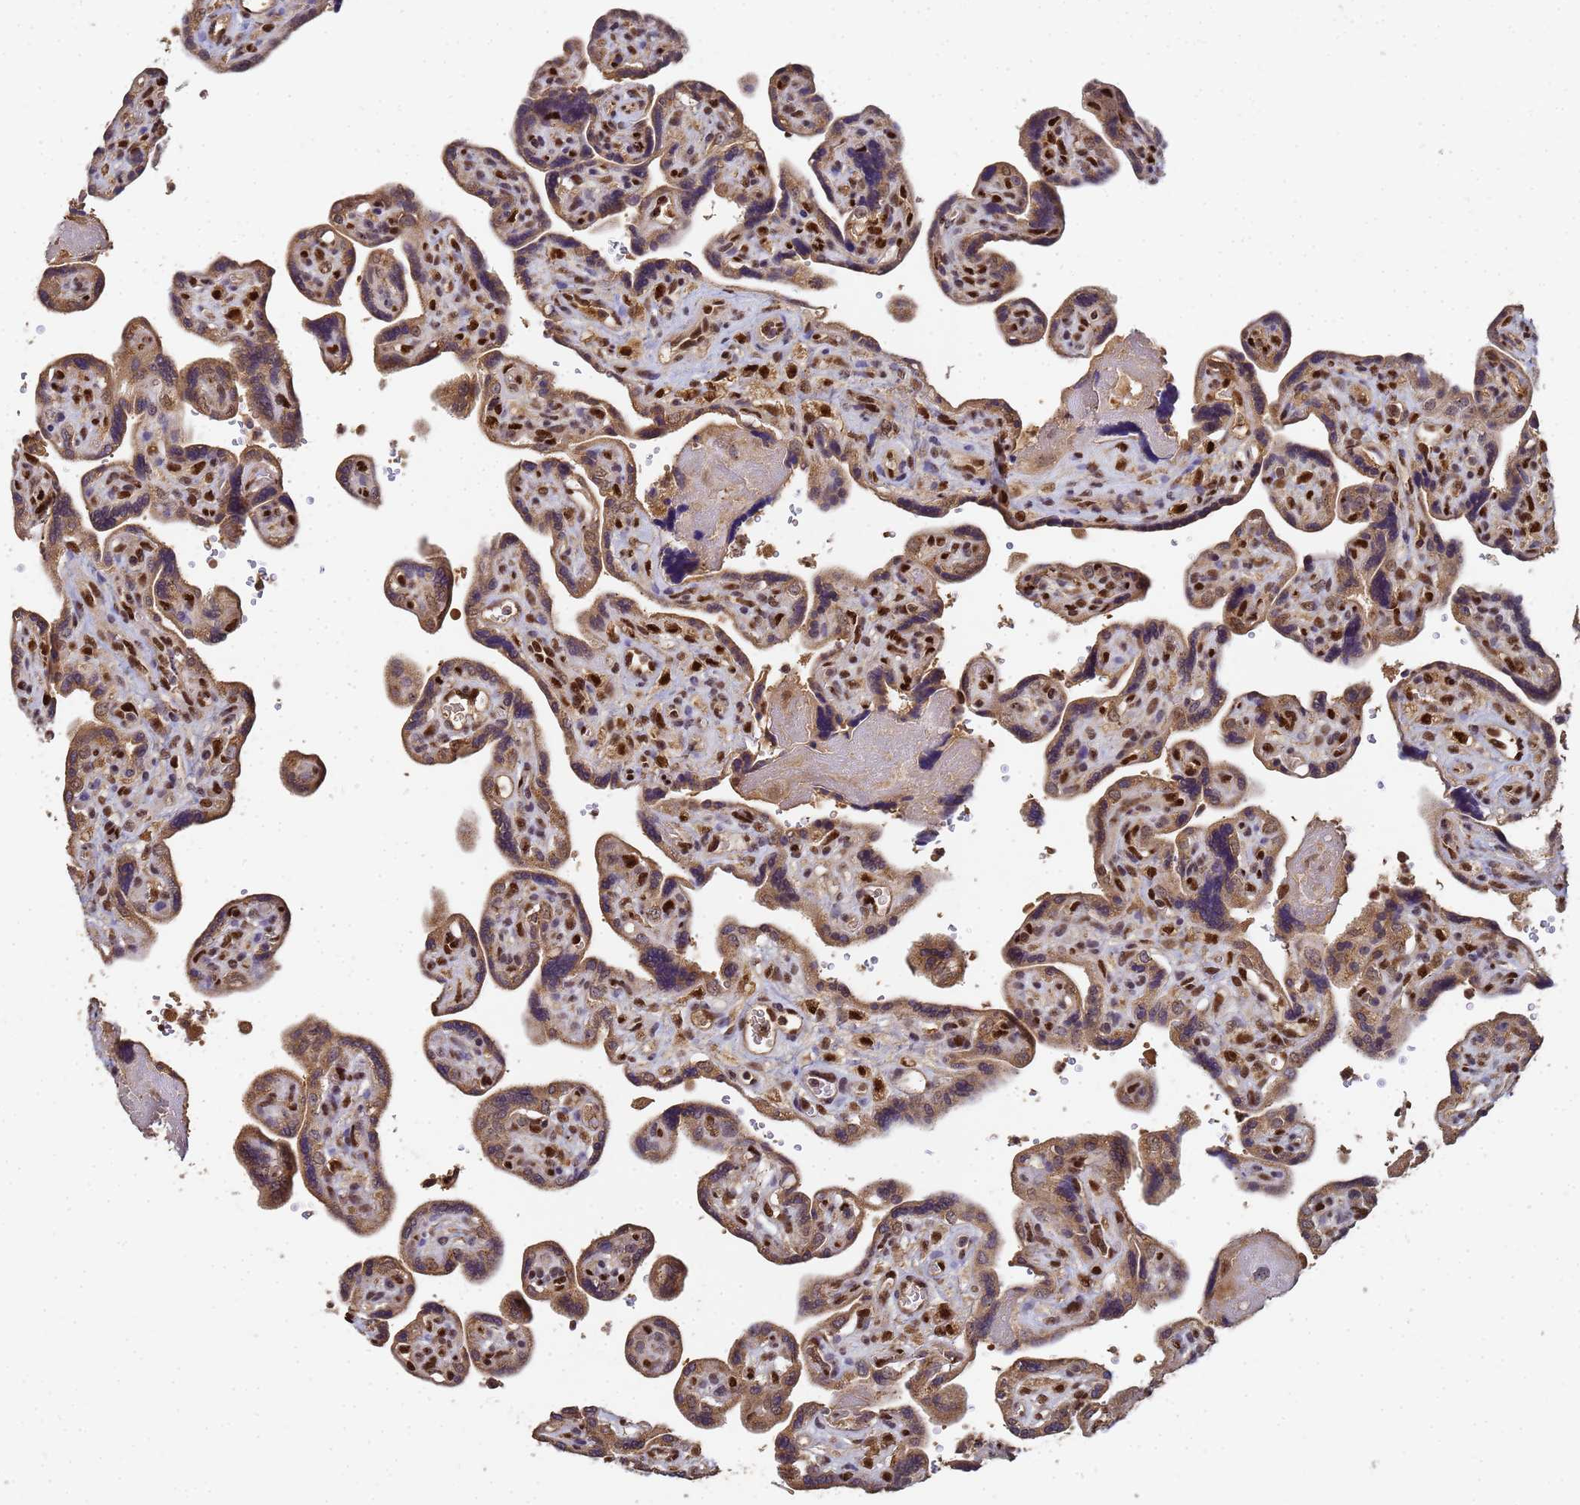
{"staining": {"intensity": "moderate", "quantity": ">75%", "location": "cytoplasmic/membranous"}, "tissue": "placenta", "cell_type": "Trophoblastic cells", "image_type": "normal", "snomed": [{"axis": "morphology", "description": "Normal tissue, NOS"}, {"axis": "topography", "description": "Placenta"}], "caption": "This micrograph displays normal placenta stained with immunohistochemistry (IHC) to label a protein in brown. The cytoplasmic/membranous of trophoblastic cells show moderate positivity for the protein. Nuclei are counter-stained blue.", "gene": "SECISBP2", "patient": {"sex": "female", "age": 39}}